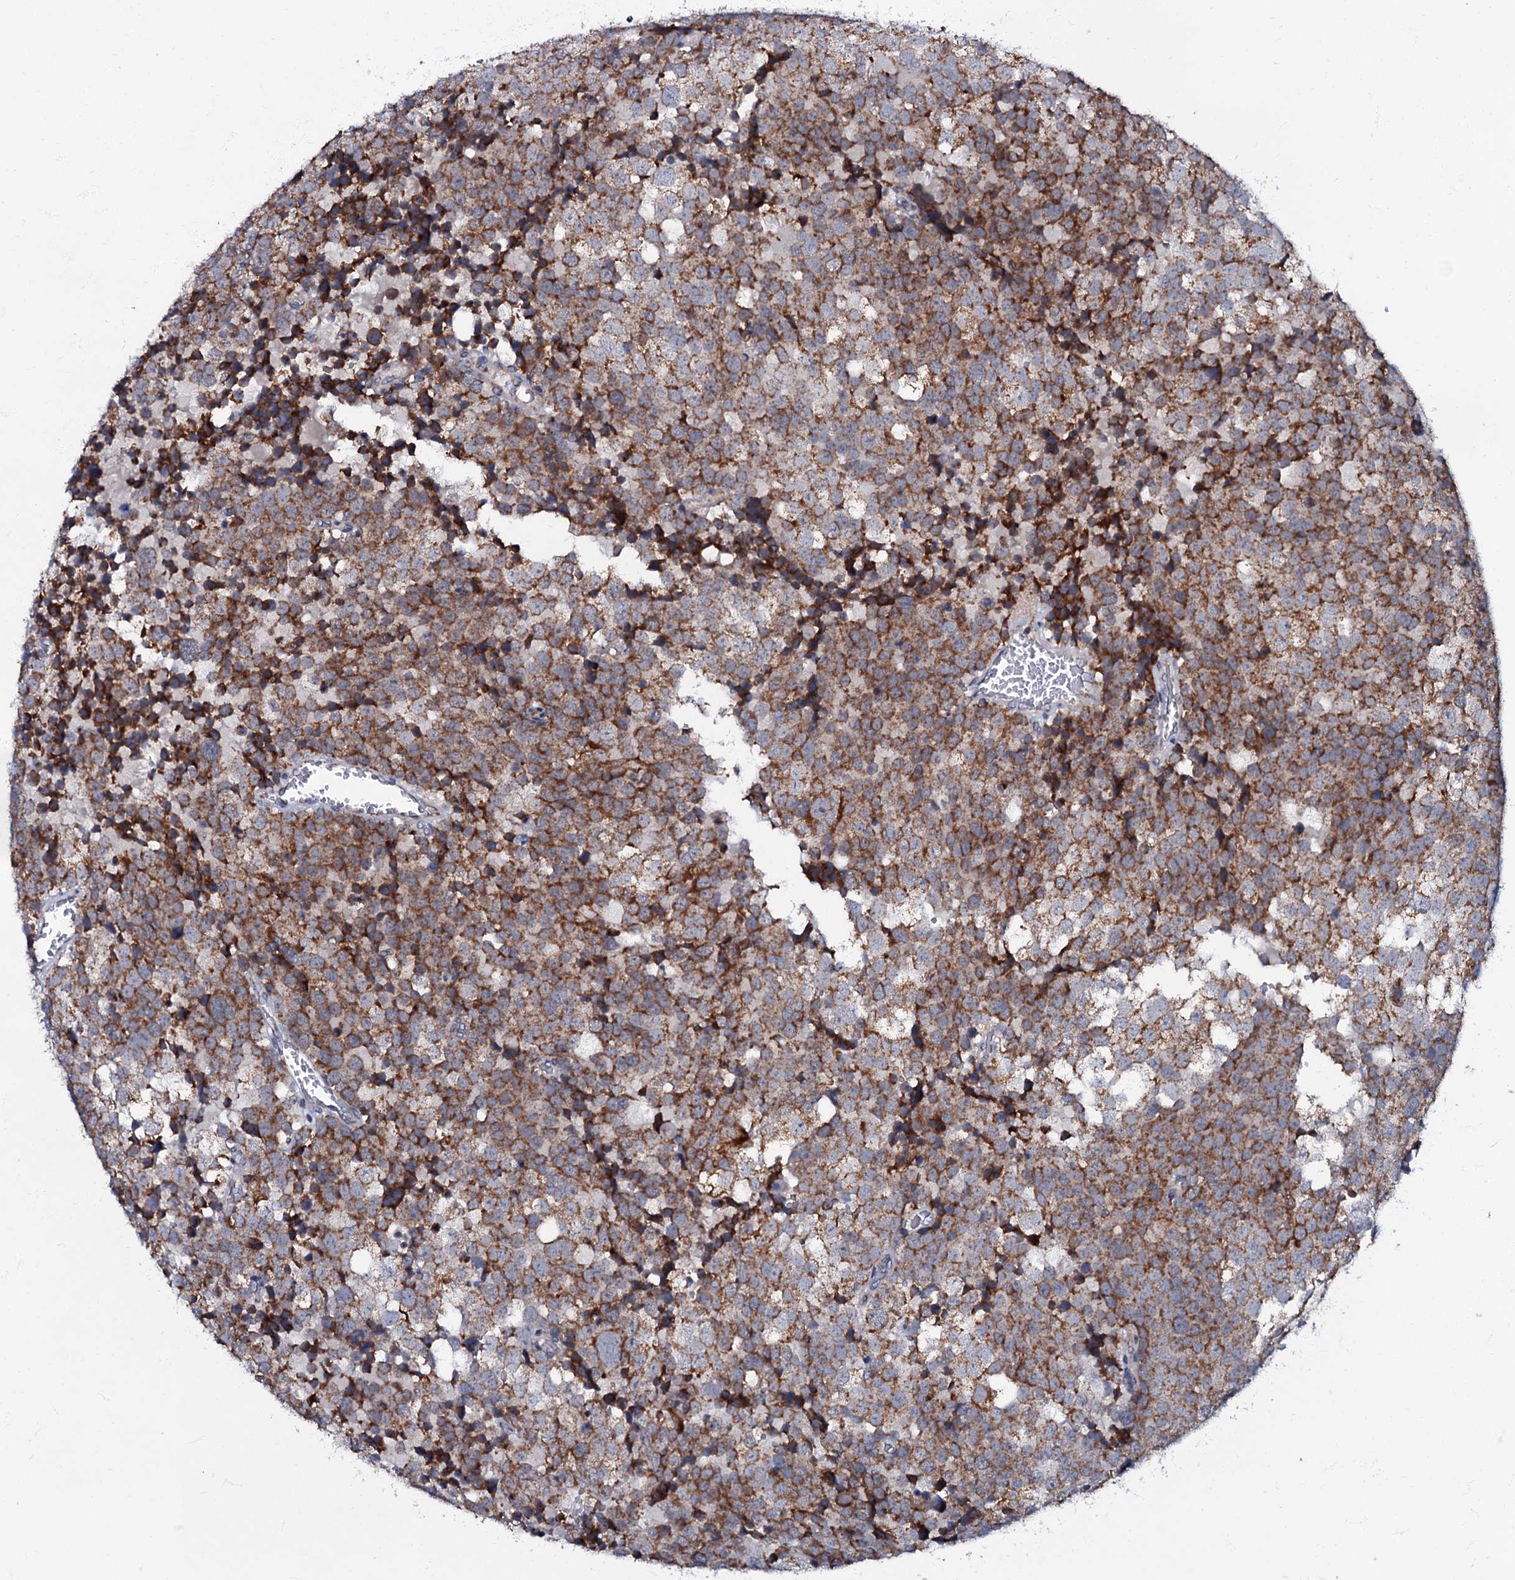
{"staining": {"intensity": "strong", "quantity": ">75%", "location": "cytoplasmic/membranous"}, "tissue": "testis cancer", "cell_type": "Tumor cells", "image_type": "cancer", "snomed": [{"axis": "morphology", "description": "Seminoma, NOS"}, {"axis": "topography", "description": "Testis"}], "caption": "Immunohistochemical staining of testis cancer demonstrates high levels of strong cytoplasmic/membranous protein staining in about >75% of tumor cells. (Stains: DAB in brown, nuclei in blue, Microscopy: brightfield microscopy at high magnification).", "gene": "MRPL51", "patient": {"sex": "male", "age": 71}}